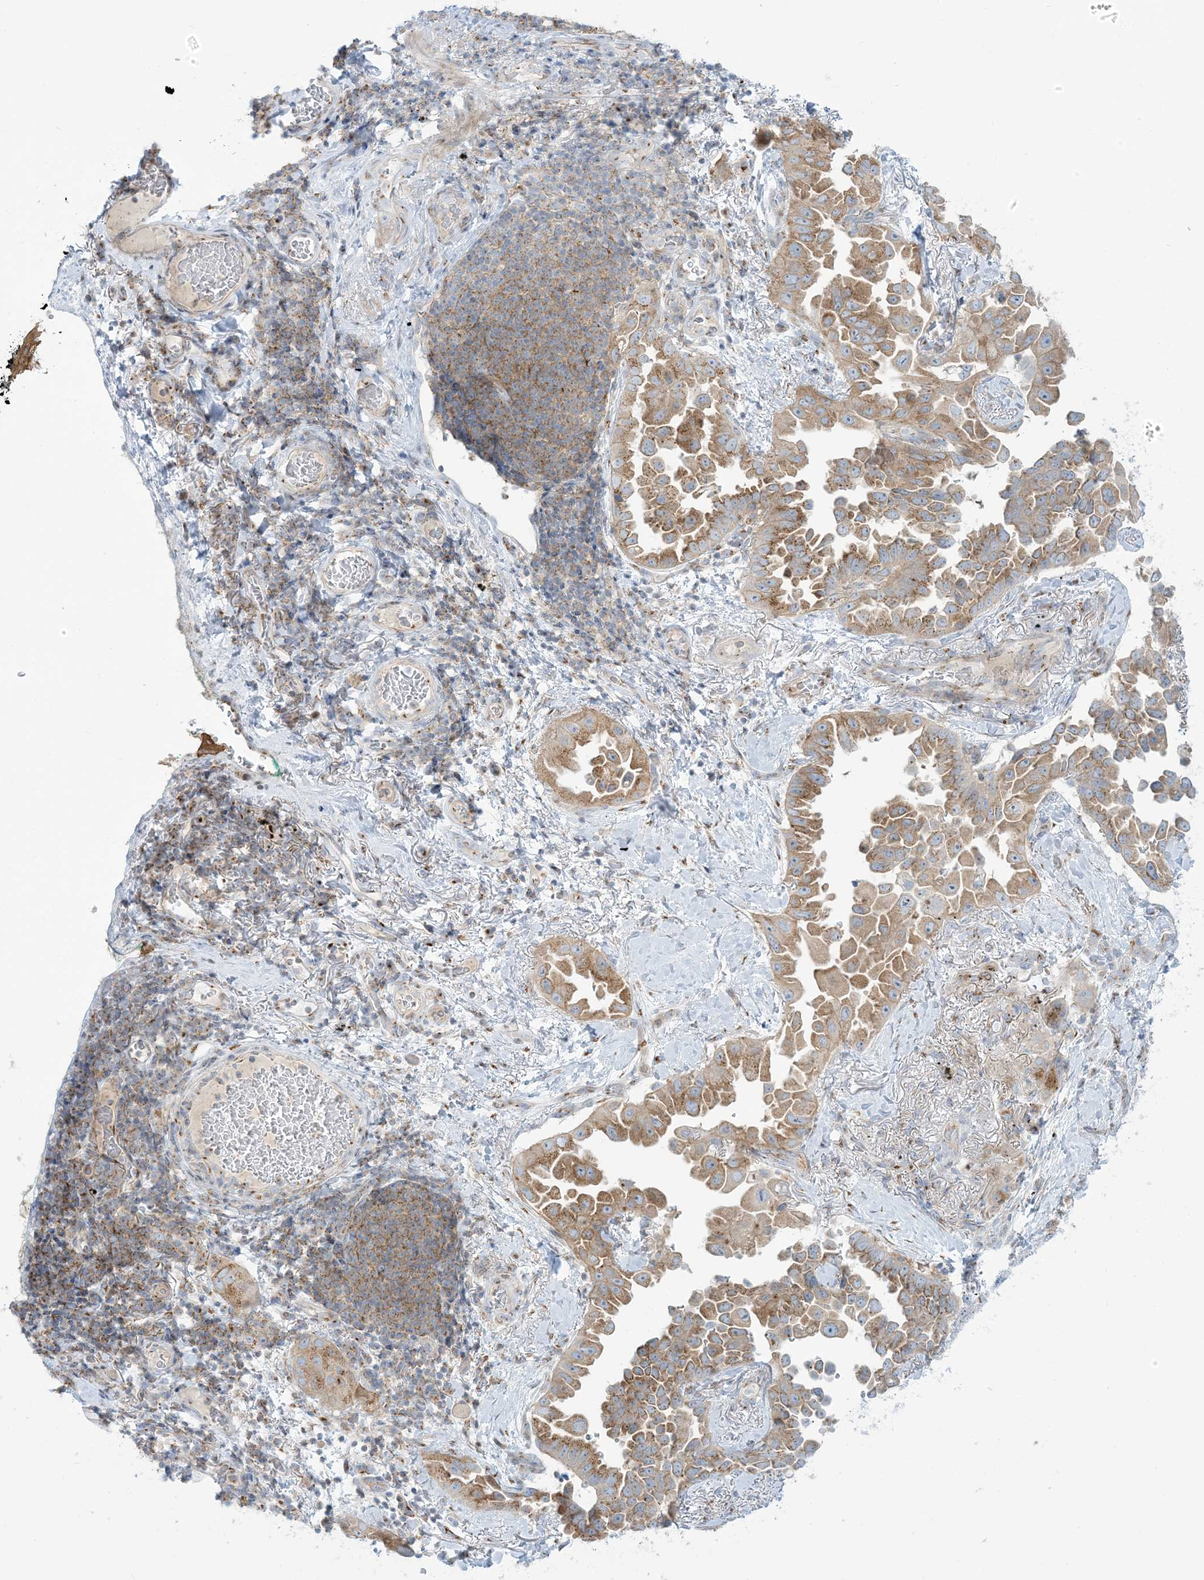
{"staining": {"intensity": "moderate", "quantity": ">75%", "location": "cytoplasmic/membranous"}, "tissue": "lung cancer", "cell_type": "Tumor cells", "image_type": "cancer", "snomed": [{"axis": "morphology", "description": "Adenocarcinoma, NOS"}, {"axis": "topography", "description": "Lung"}], "caption": "Brown immunohistochemical staining in human lung cancer (adenocarcinoma) exhibits moderate cytoplasmic/membranous expression in approximately >75% of tumor cells. Nuclei are stained in blue.", "gene": "AFTPH", "patient": {"sex": "female", "age": 67}}